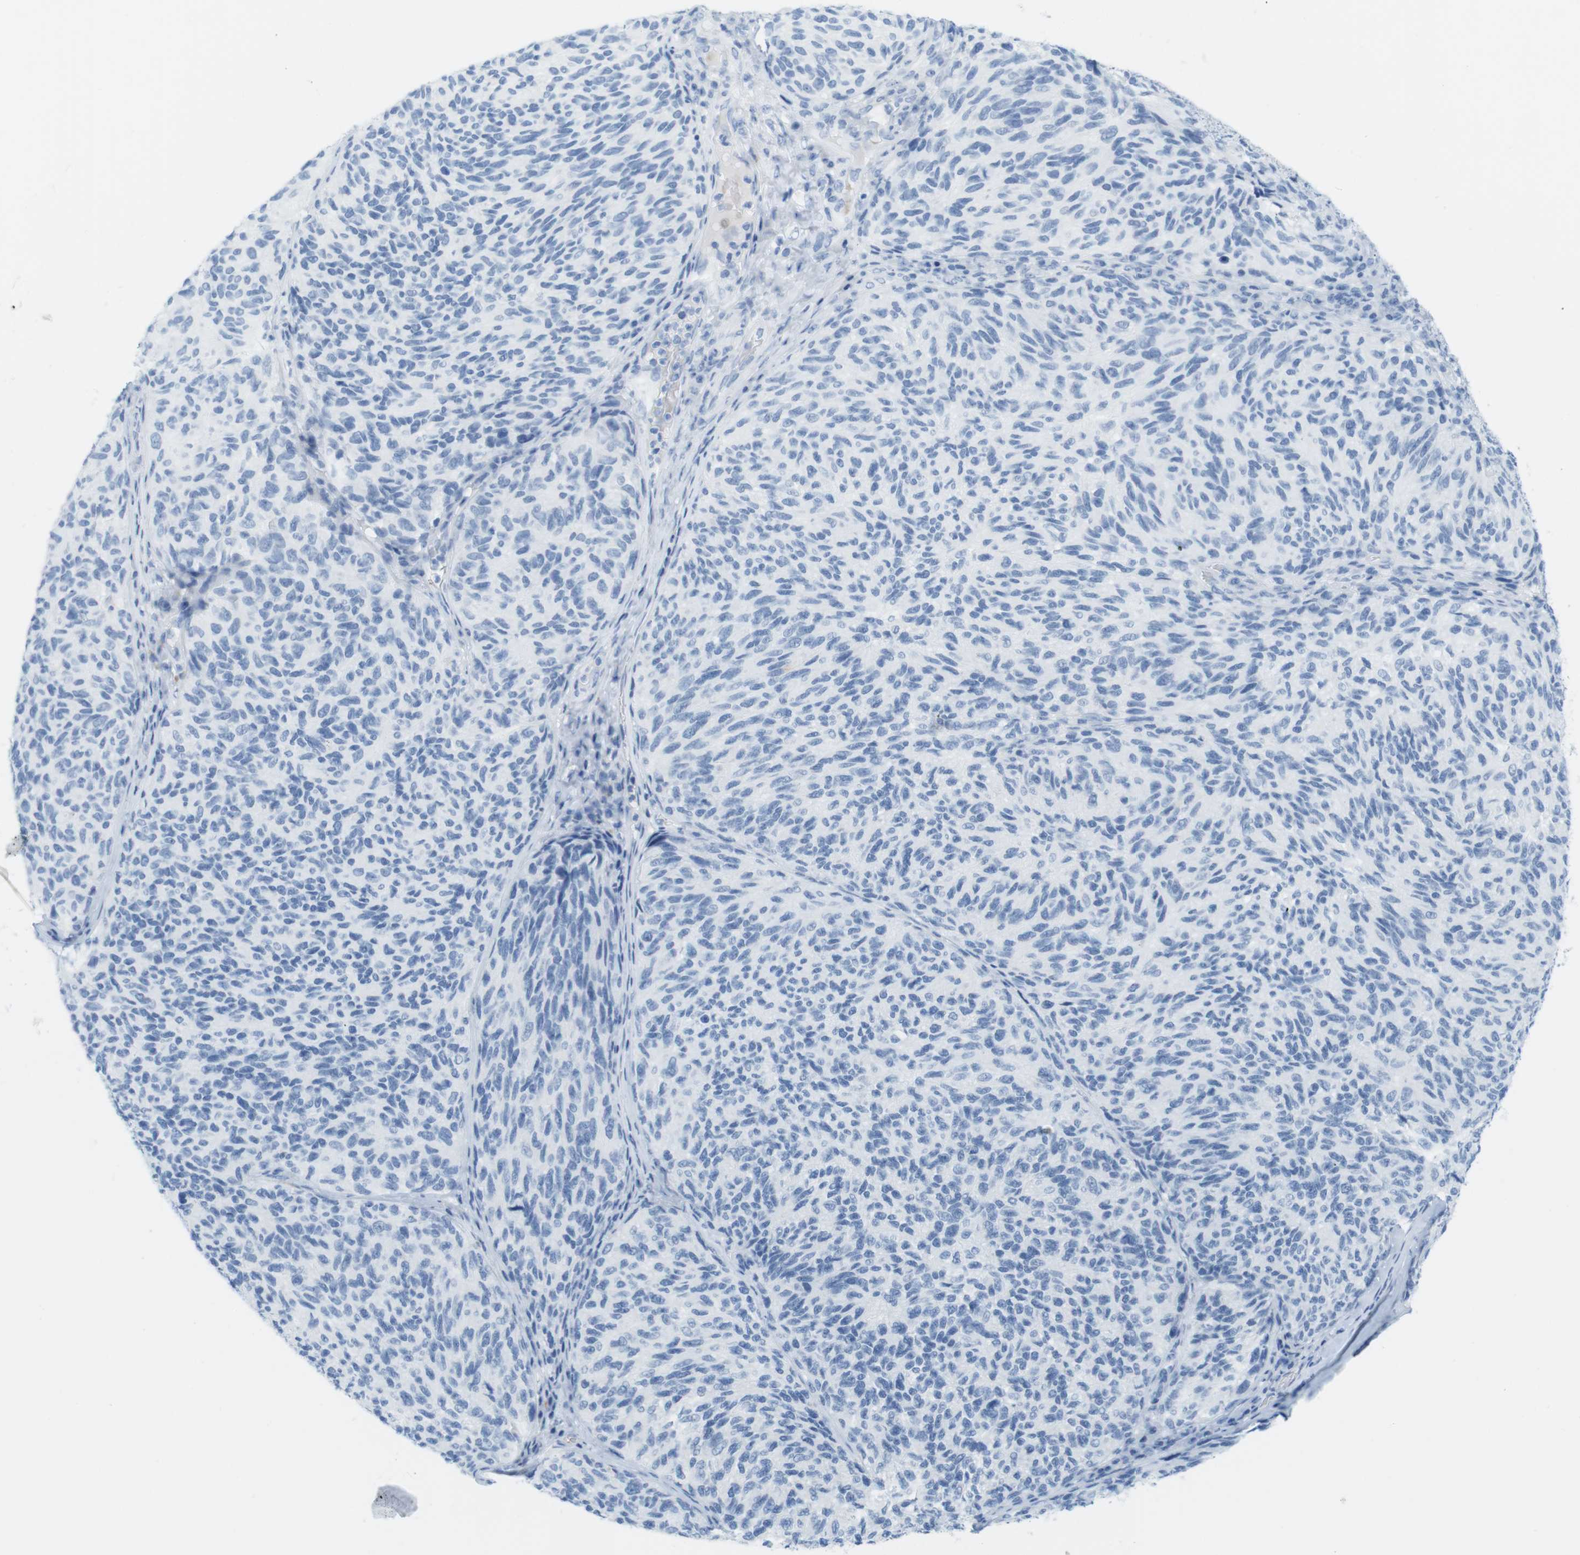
{"staining": {"intensity": "negative", "quantity": "none", "location": "none"}, "tissue": "melanoma", "cell_type": "Tumor cells", "image_type": "cancer", "snomed": [{"axis": "morphology", "description": "Malignant melanoma, NOS"}, {"axis": "topography", "description": "Skin"}], "caption": "Tumor cells are negative for protein expression in human malignant melanoma.", "gene": "TNNT2", "patient": {"sex": "female", "age": 73}}